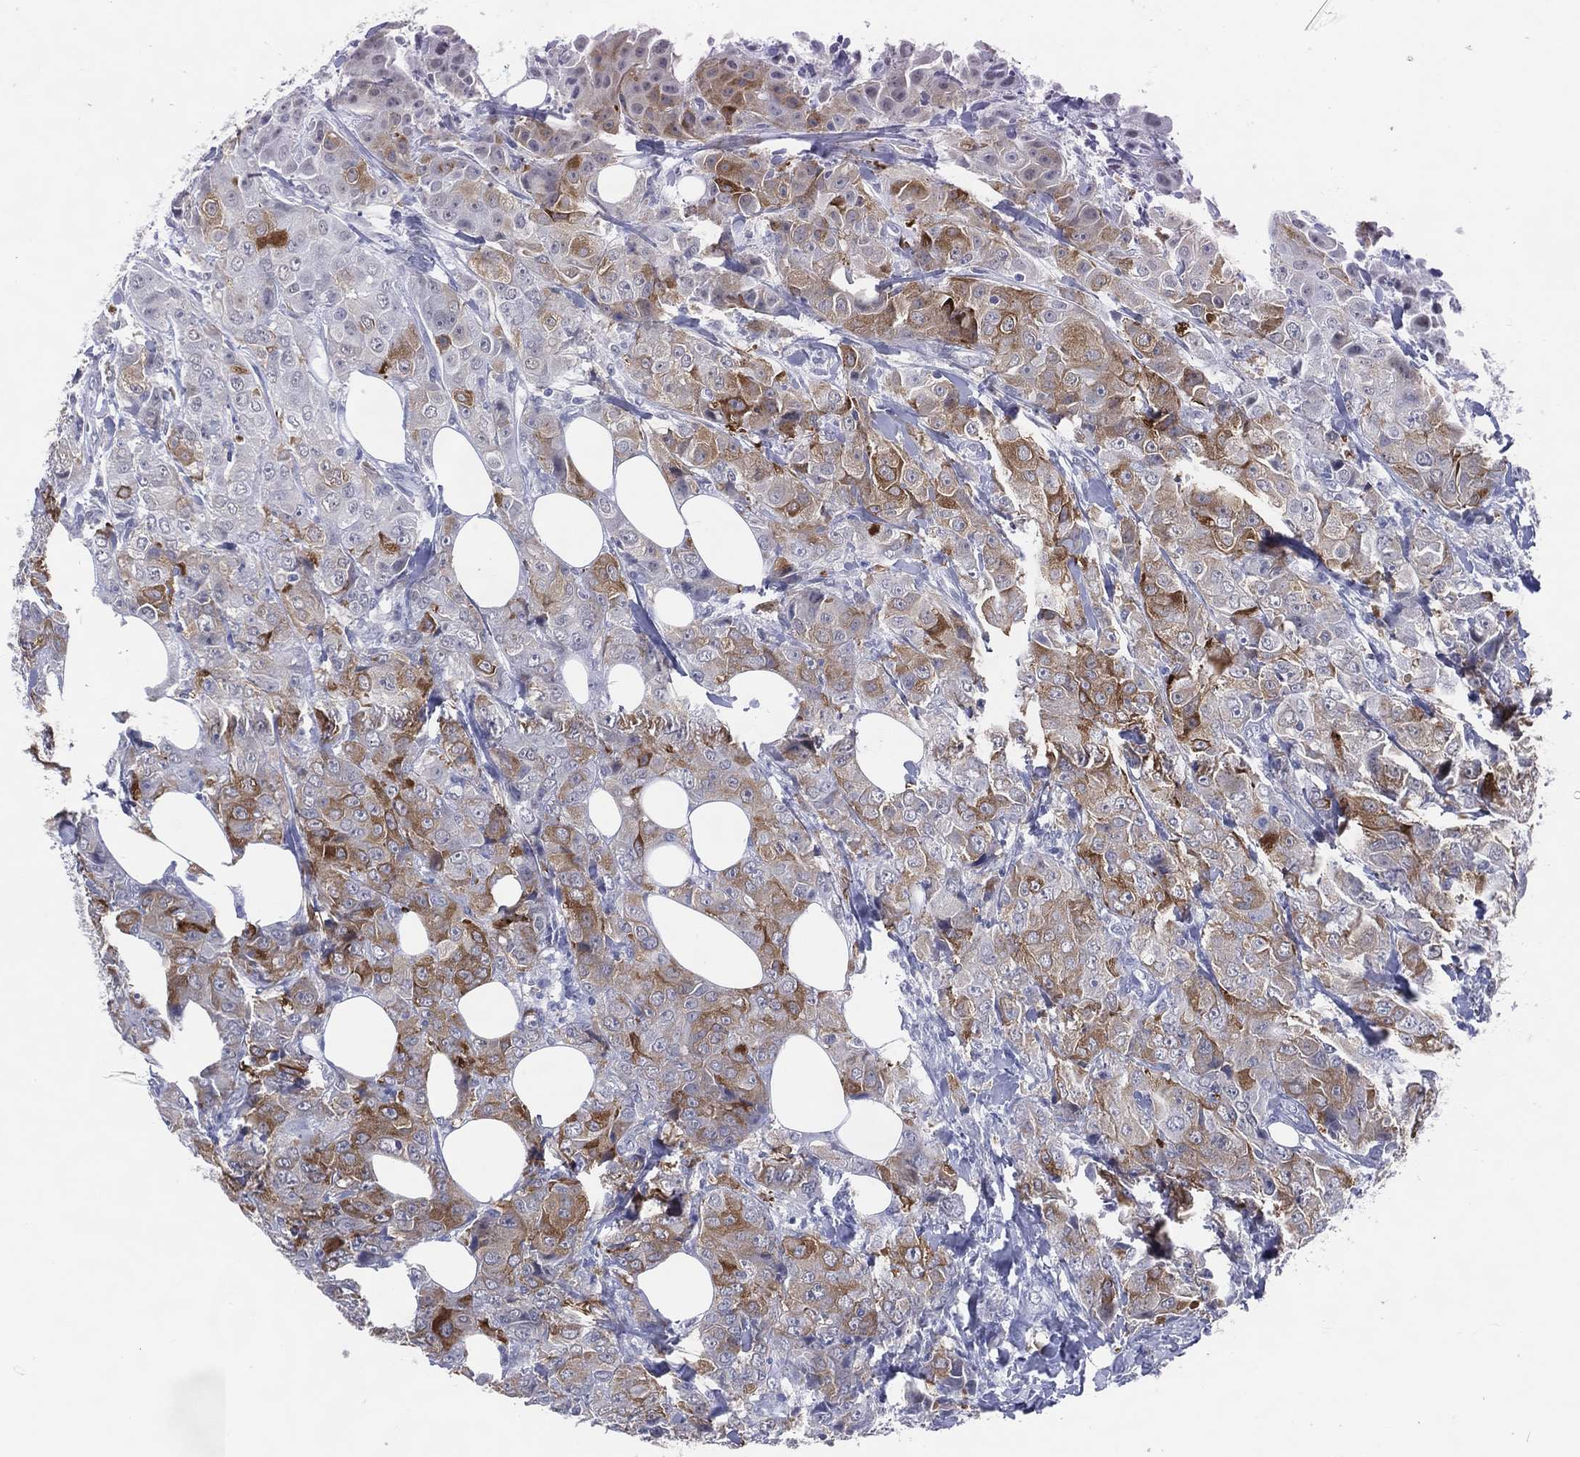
{"staining": {"intensity": "strong", "quantity": "<25%", "location": "cytoplasmic/membranous"}, "tissue": "breast cancer", "cell_type": "Tumor cells", "image_type": "cancer", "snomed": [{"axis": "morphology", "description": "Duct carcinoma"}, {"axis": "topography", "description": "Breast"}], "caption": "Protein staining exhibits strong cytoplasmic/membranous positivity in about <25% of tumor cells in breast infiltrating ductal carcinoma.", "gene": "CFAP58", "patient": {"sex": "female", "age": 43}}